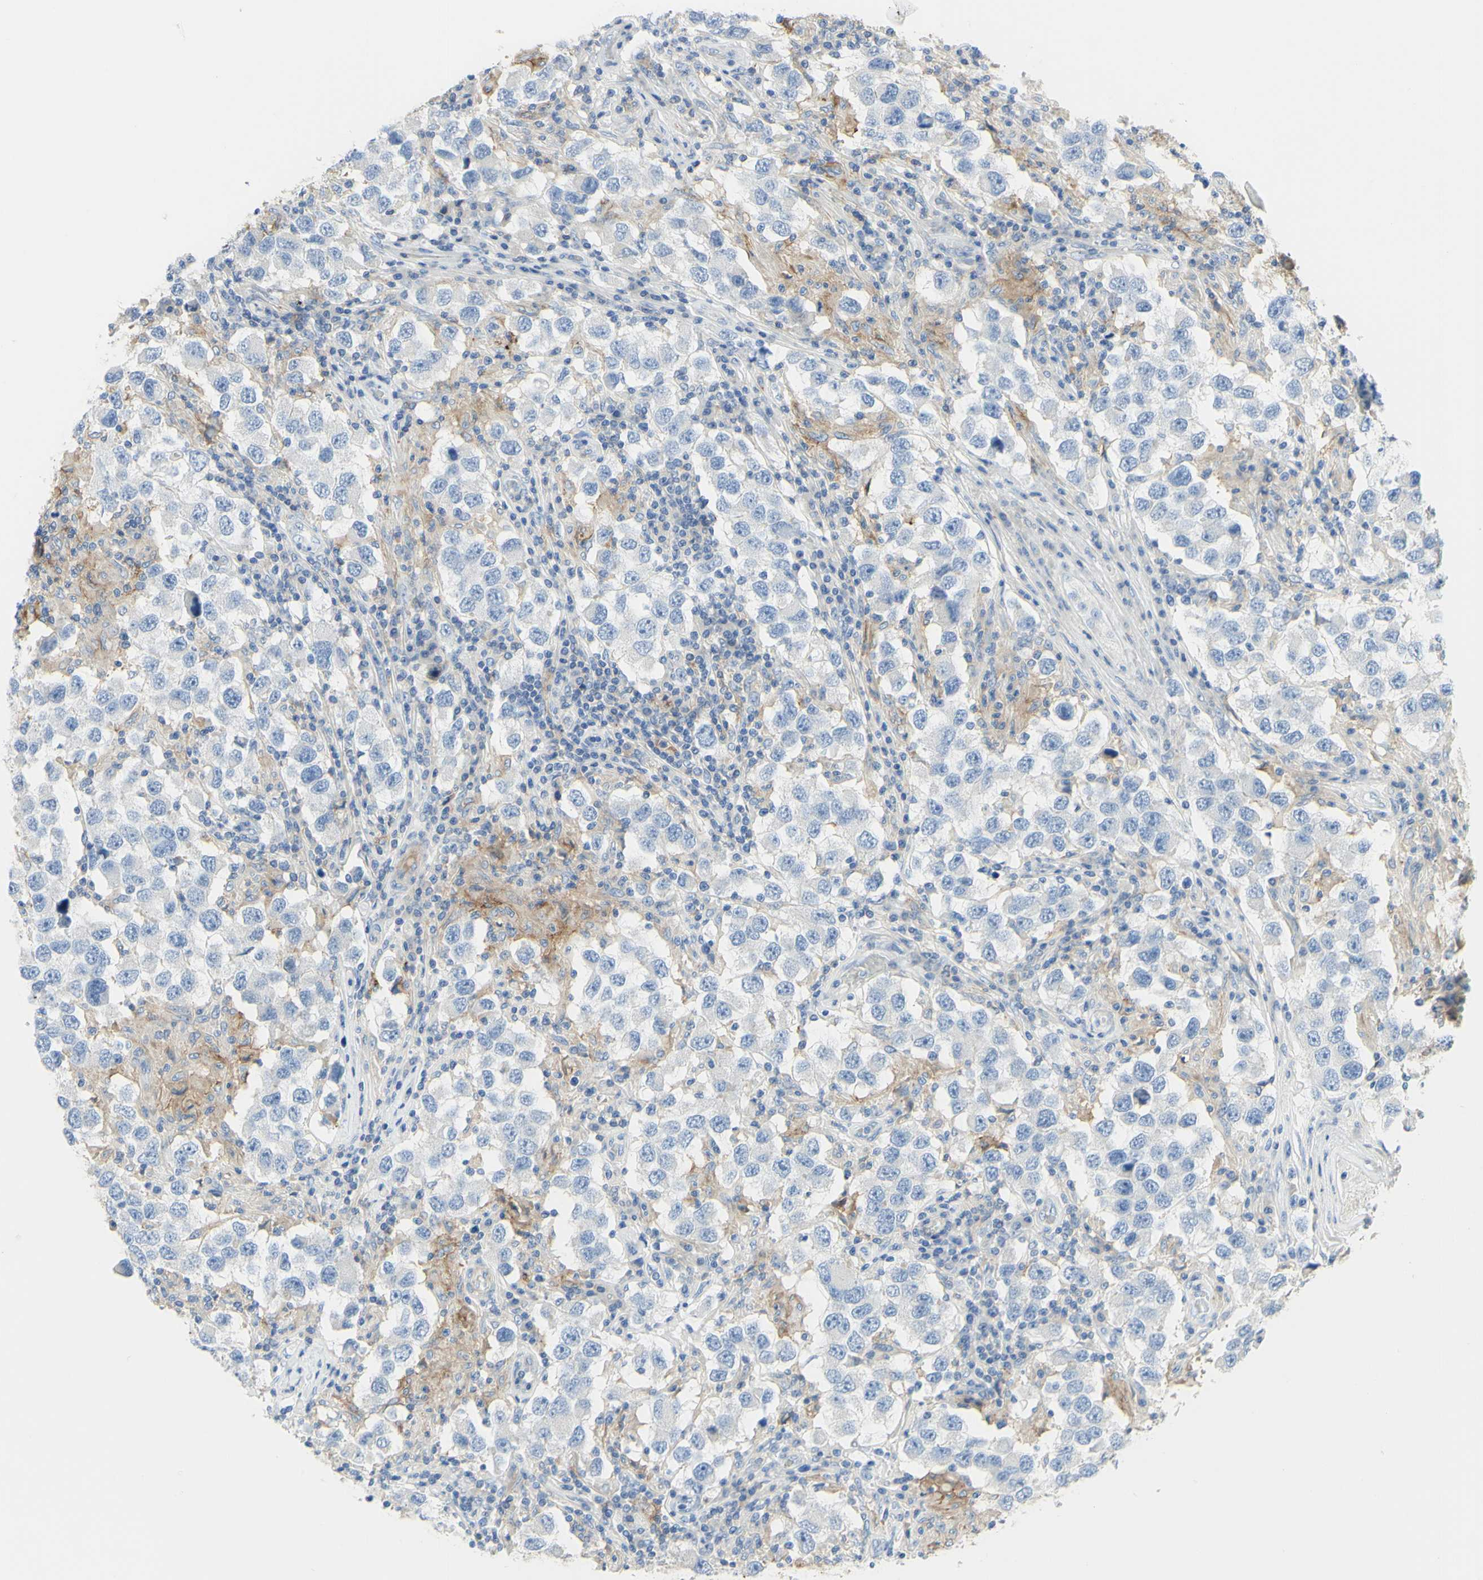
{"staining": {"intensity": "negative", "quantity": "none", "location": "none"}, "tissue": "testis cancer", "cell_type": "Tumor cells", "image_type": "cancer", "snomed": [{"axis": "morphology", "description": "Carcinoma, Embryonal, NOS"}, {"axis": "topography", "description": "Testis"}], "caption": "Immunohistochemical staining of testis cancer shows no significant expression in tumor cells.", "gene": "ALCAM", "patient": {"sex": "male", "age": 21}}